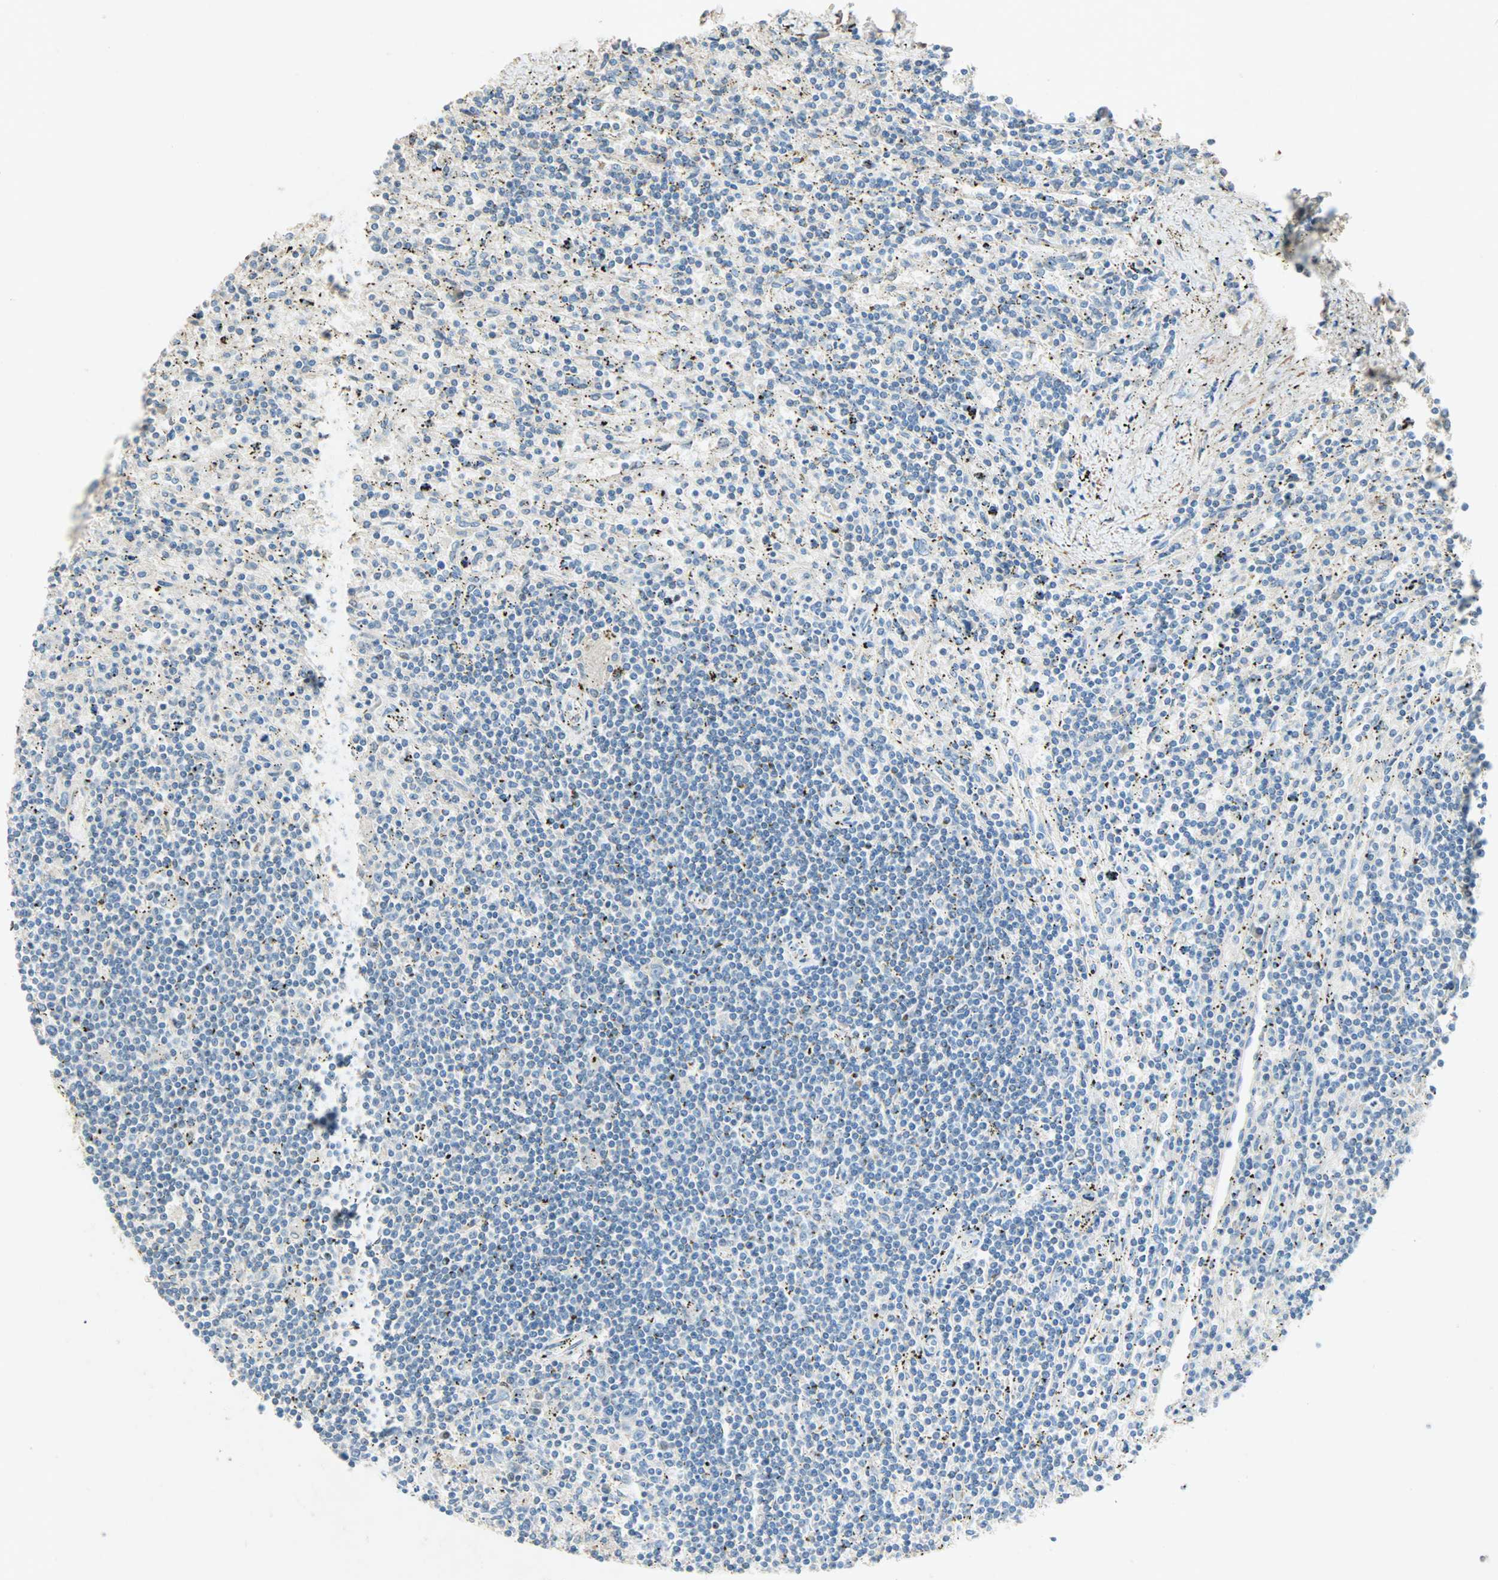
{"staining": {"intensity": "negative", "quantity": "none", "location": "none"}, "tissue": "lymphoma", "cell_type": "Tumor cells", "image_type": "cancer", "snomed": [{"axis": "morphology", "description": "Malignant lymphoma, non-Hodgkin's type, Low grade"}, {"axis": "topography", "description": "Spleen"}], "caption": "Histopathology image shows no significant protein positivity in tumor cells of low-grade malignant lymphoma, non-Hodgkin's type.", "gene": "ACVRL1", "patient": {"sex": "male", "age": 76}}